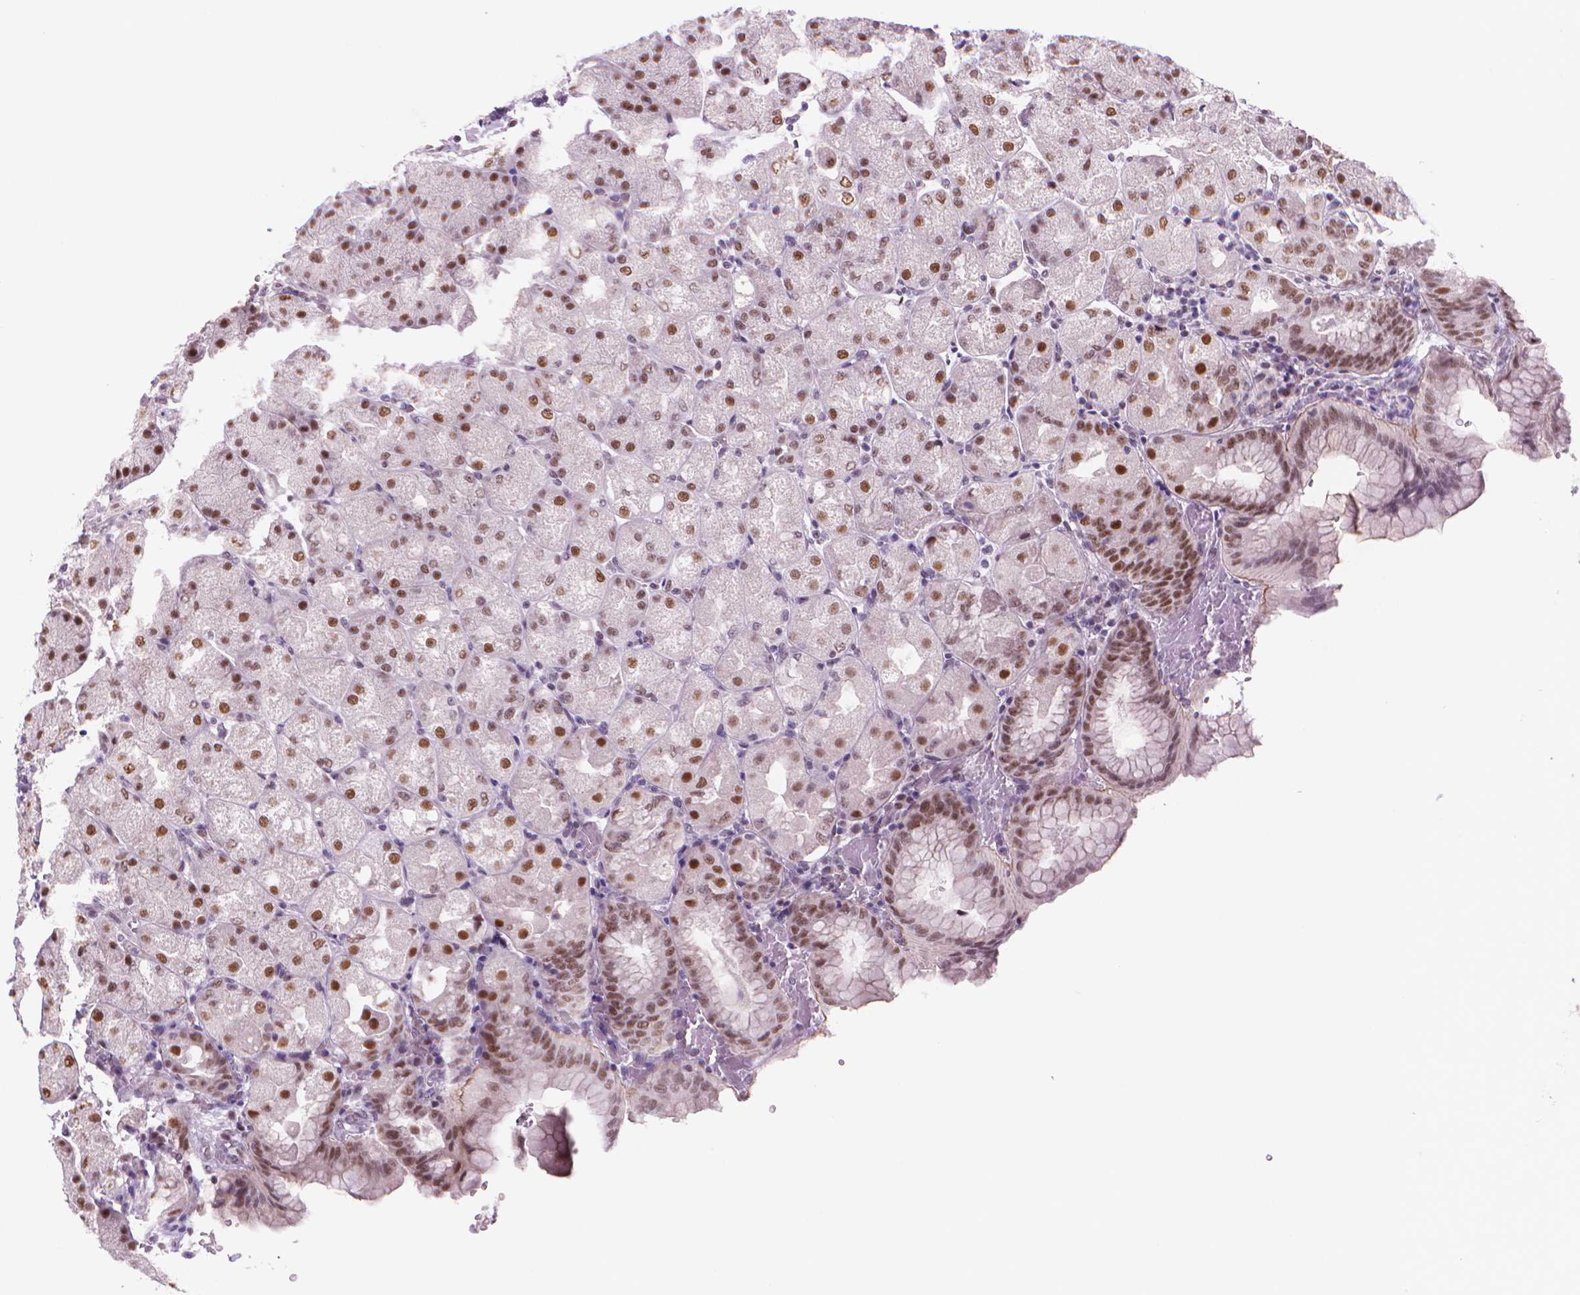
{"staining": {"intensity": "moderate", "quantity": ">75%", "location": "cytoplasmic/membranous,nuclear"}, "tissue": "stomach", "cell_type": "Glandular cells", "image_type": "normal", "snomed": [{"axis": "morphology", "description": "Normal tissue, NOS"}, {"axis": "topography", "description": "Stomach, upper"}, {"axis": "topography", "description": "Stomach"}, {"axis": "topography", "description": "Stomach, lower"}], "caption": "Protein analysis of unremarkable stomach shows moderate cytoplasmic/membranous,nuclear positivity in about >75% of glandular cells.", "gene": "POLR3D", "patient": {"sex": "male", "age": 62}}